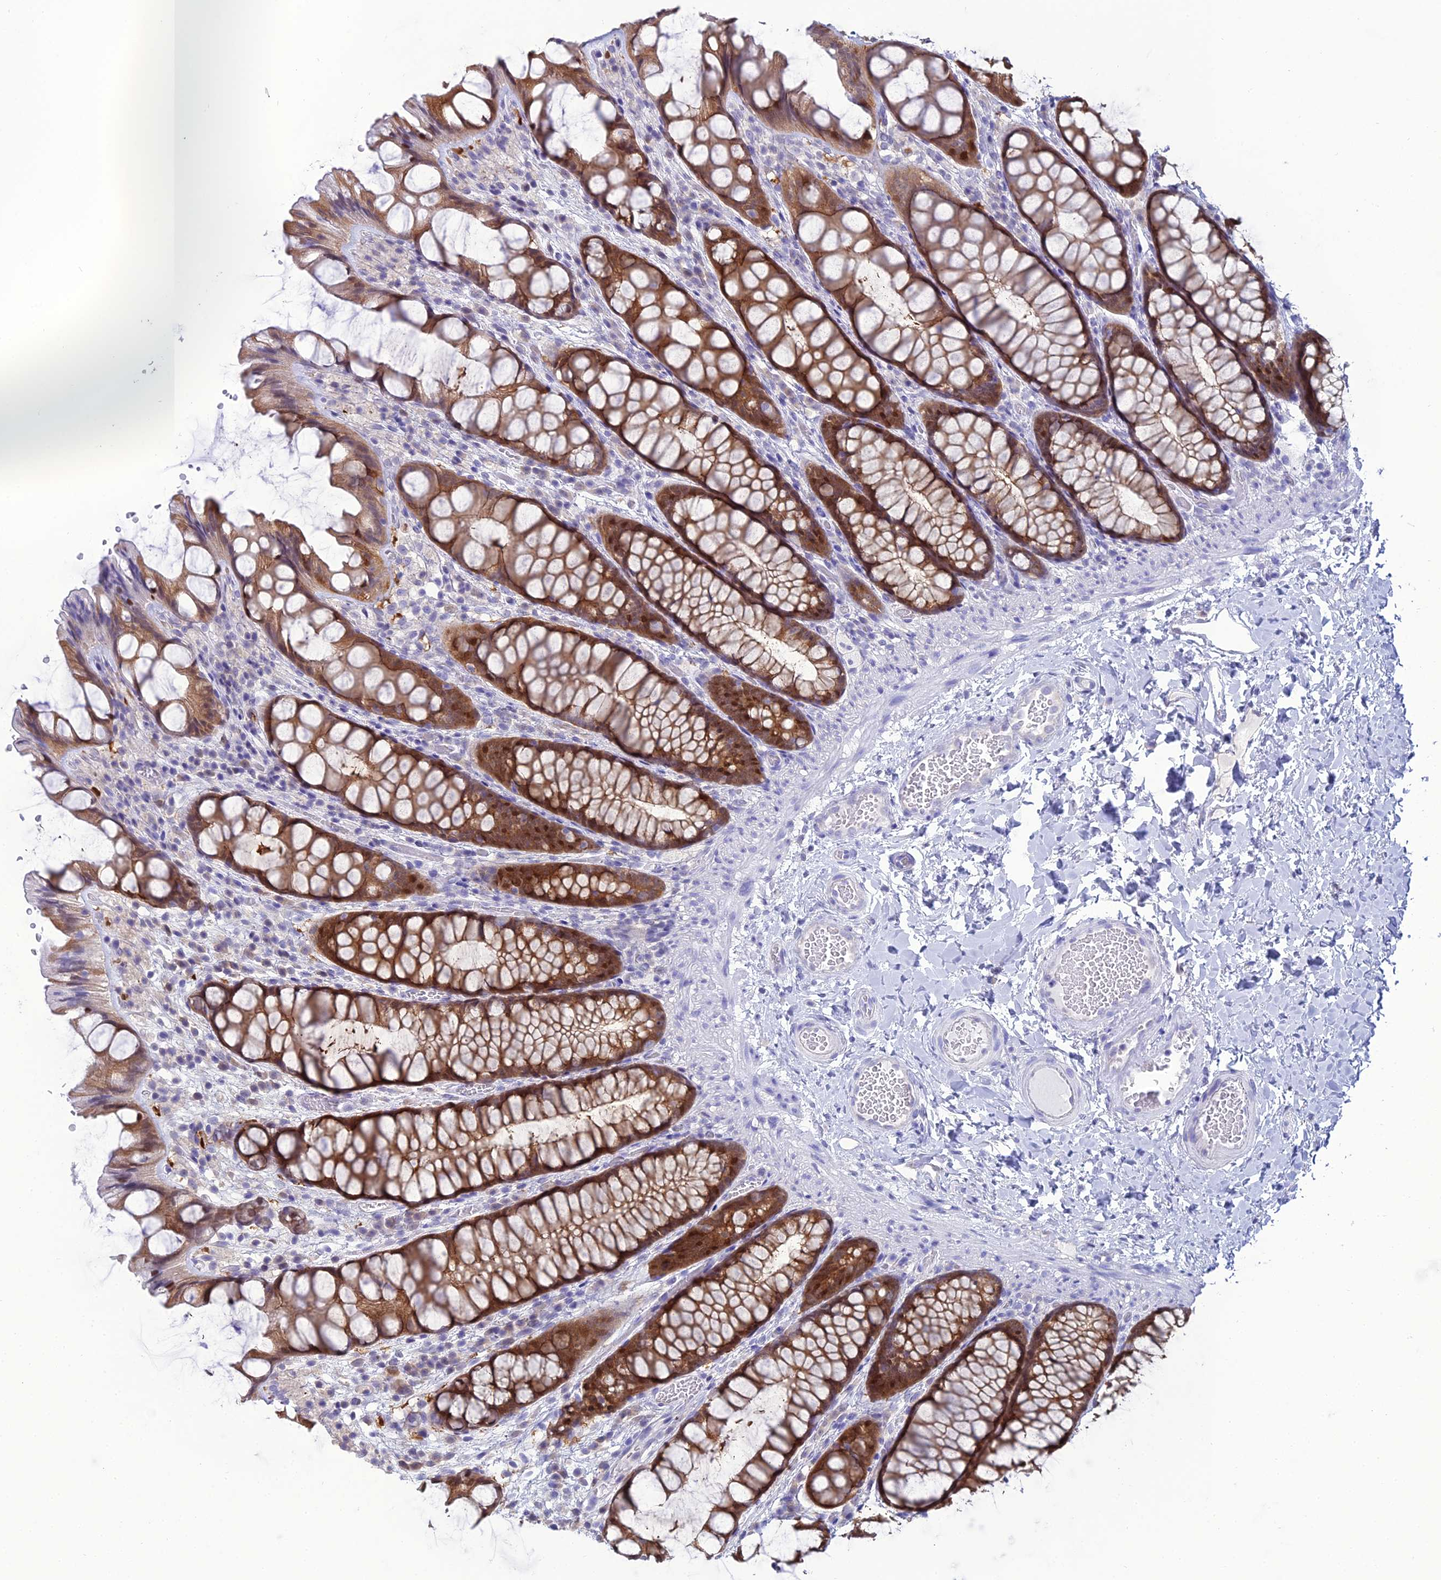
{"staining": {"intensity": "negative", "quantity": "none", "location": "none"}, "tissue": "colon", "cell_type": "Endothelial cells", "image_type": "normal", "snomed": [{"axis": "morphology", "description": "Normal tissue, NOS"}, {"axis": "topography", "description": "Colon"}], "caption": "Protein analysis of normal colon displays no significant staining in endothelial cells. (Immunohistochemistry, brightfield microscopy, high magnification).", "gene": "GNPNAT1", "patient": {"sex": "male", "age": 47}}